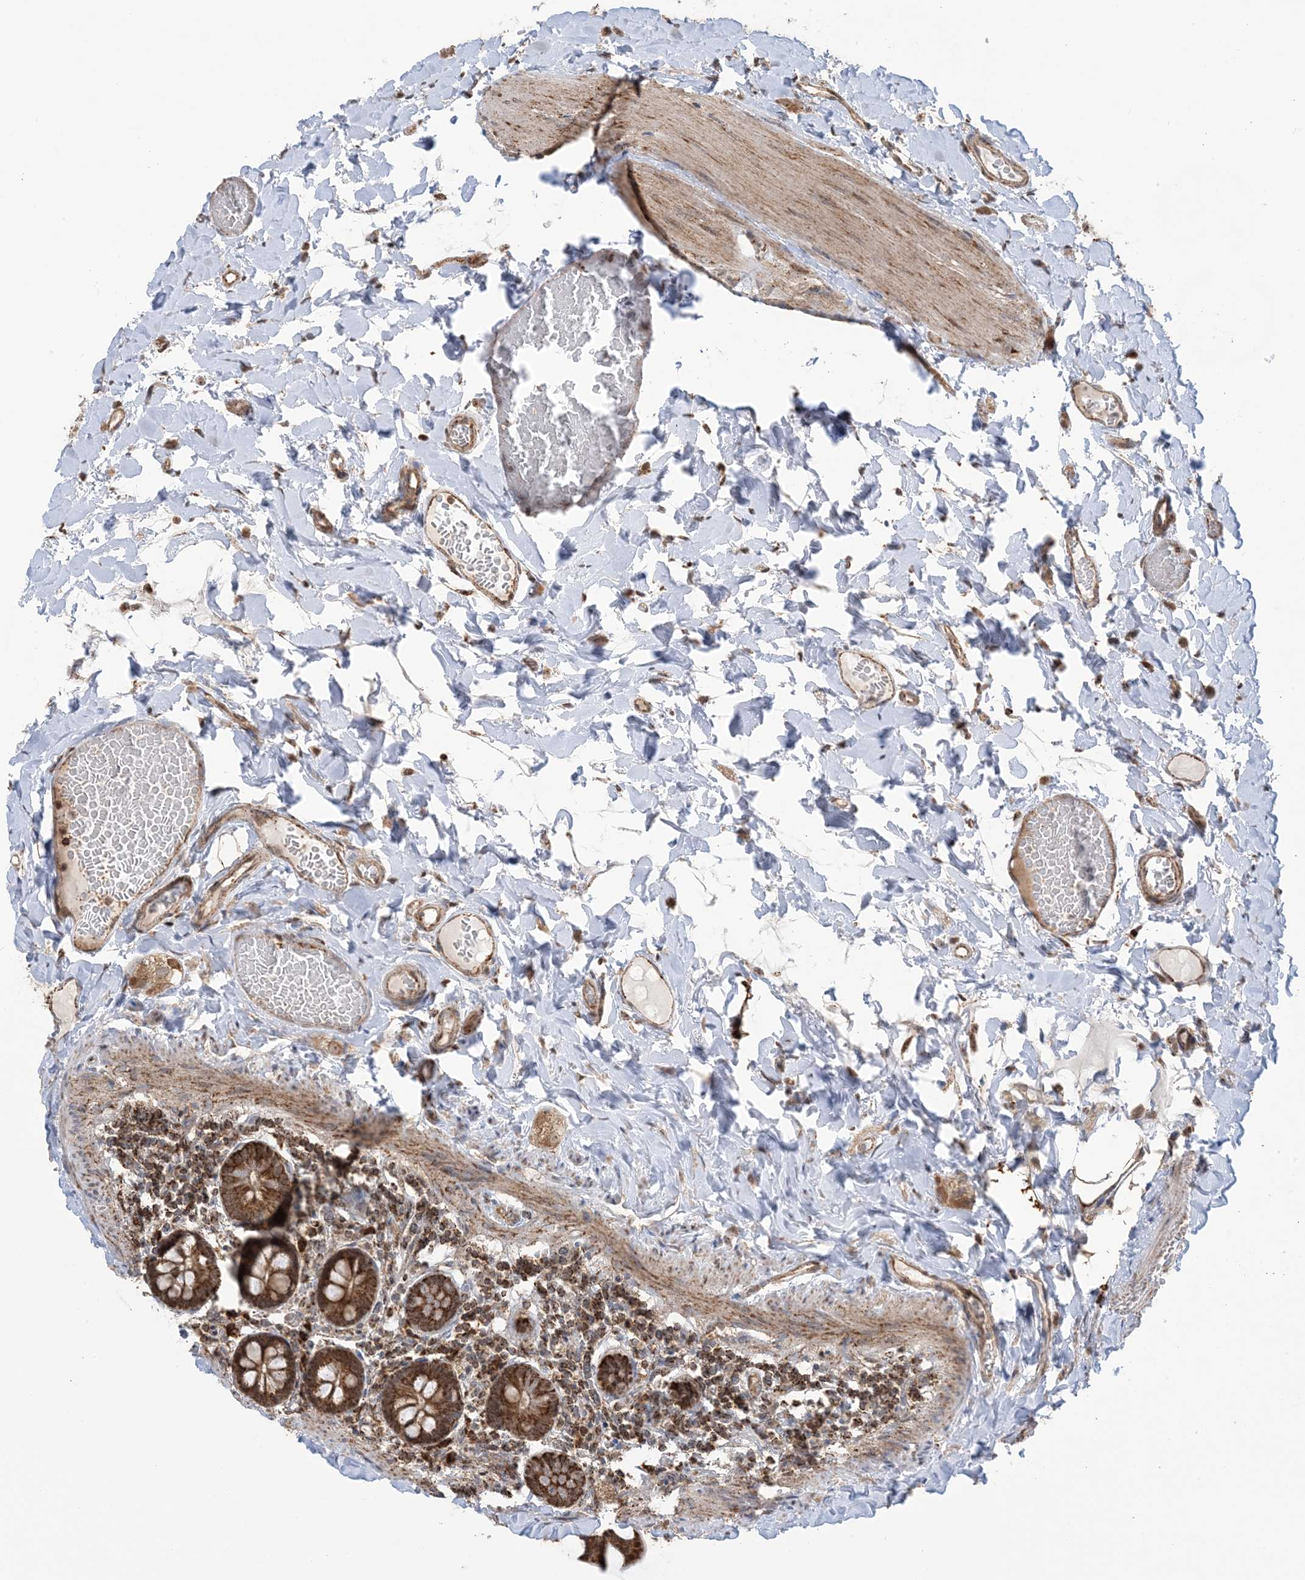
{"staining": {"intensity": "moderate", "quantity": ">75%", "location": "cytoplasmic/membranous"}, "tissue": "small intestine", "cell_type": "Glandular cells", "image_type": "normal", "snomed": [{"axis": "morphology", "description": "Normal tissue, NOS"}, {"axis": "topography", "description": "Small intestine"}], "caption": "Glandular cells display moderate cytoplasmic/membranous positivity in approximately >75% of cells in benign small intestine. The protein of interest is stained brown, and the nuclei are stained in blue (DAB IHC with brightfield microscopy, high magnification).", "gene": "MAPKBP1", "patient": {"sex": "male", "age": 41}}